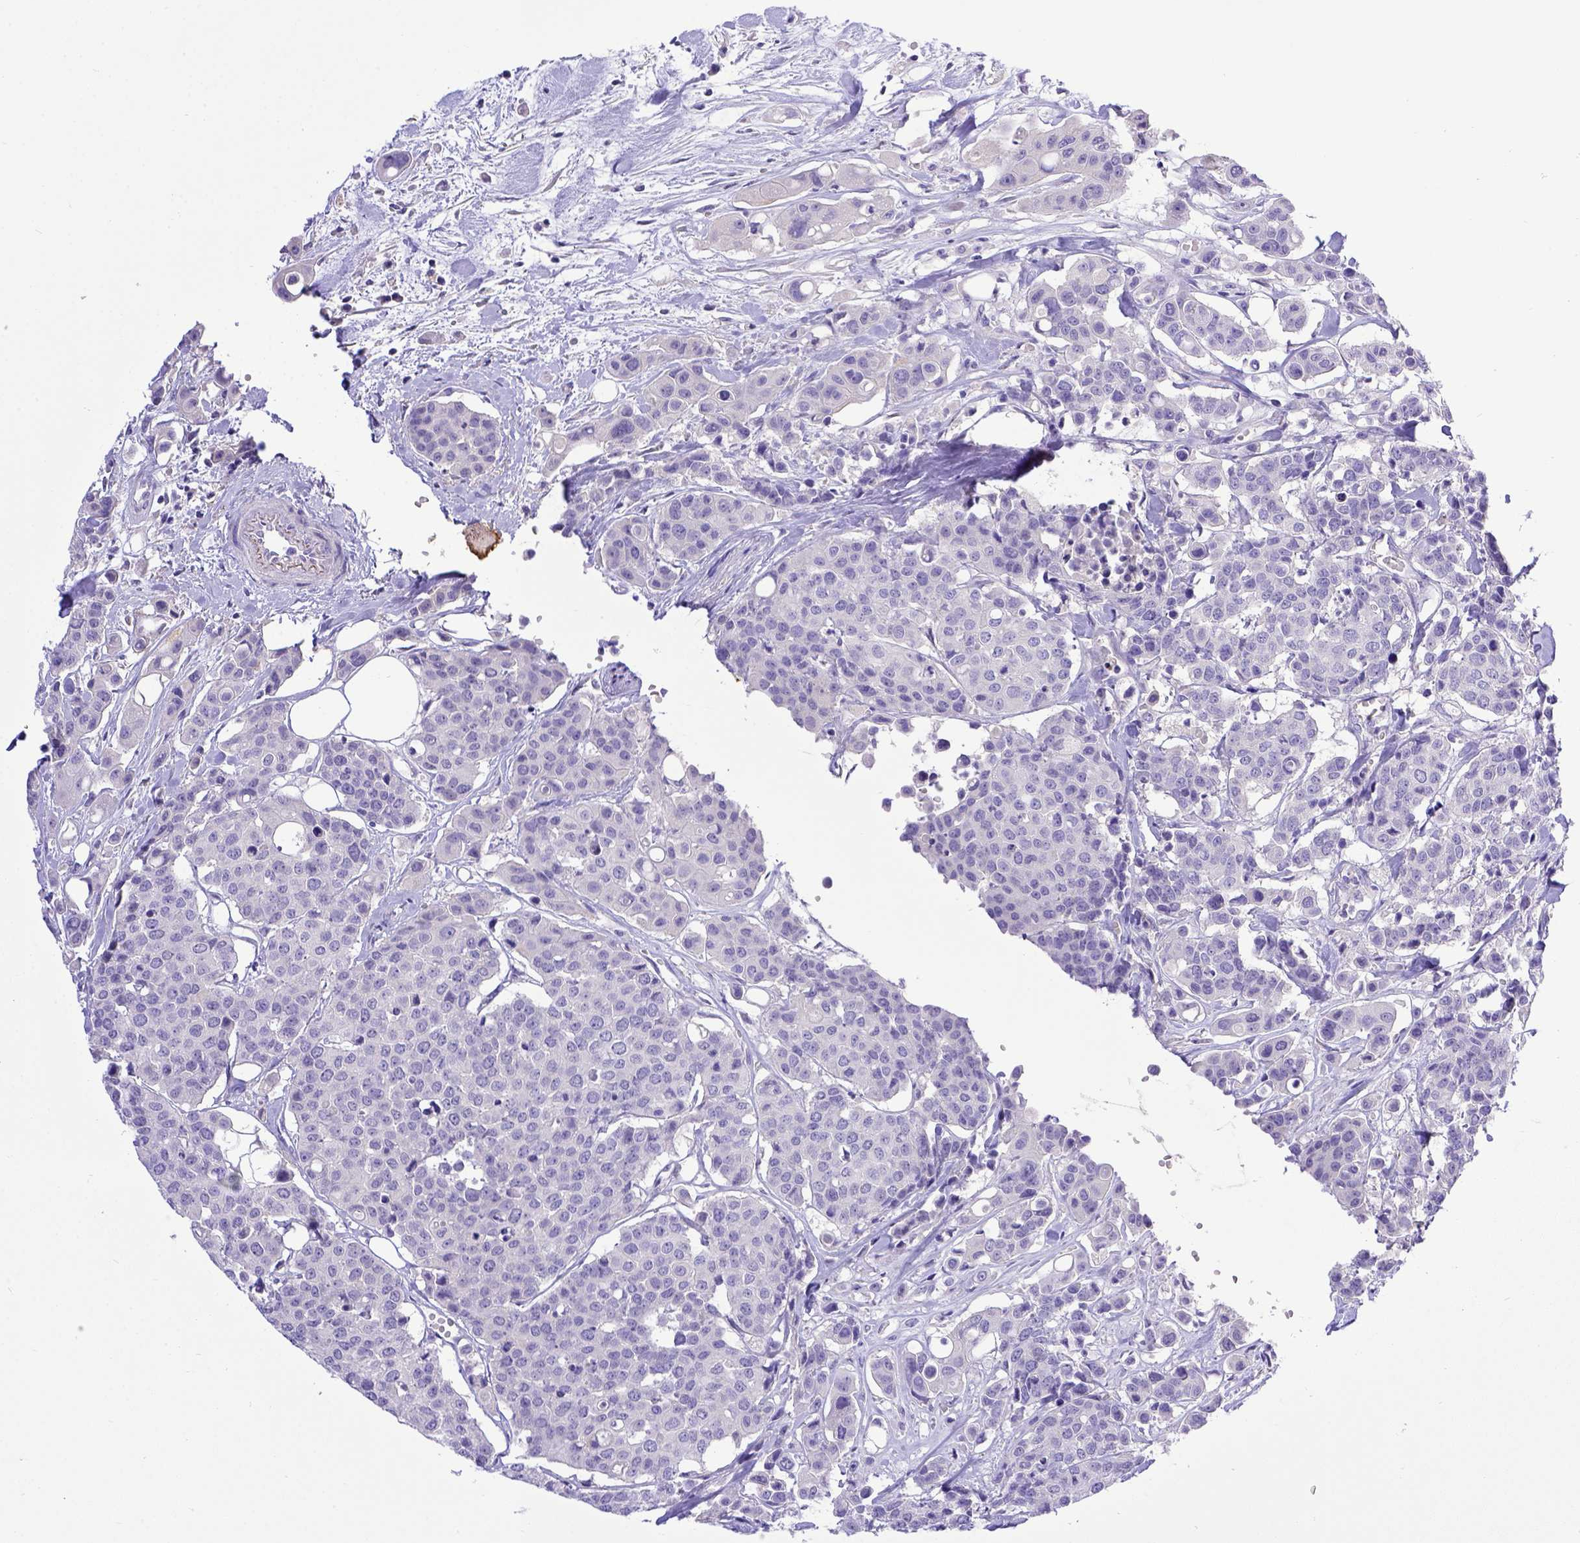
{"staining": {"intensity": "negative", "quantity": "none", "location": "none"}, "tissue": "carcinoid", "cell_type": "Tumor cells", "image_type": "cancer", "snomed": [{"axis": "morphology", "description": "Carcinoid, malignant, NOS"}, {"axis": "topography", "description": "Colon"}], "caption": "High magnification brightfield microscopy of carcinoid stained with DAB (brown) and counterstained with hematoxylin (blue): tumor cells show no significant positivity.", "gene": "BTN1A1", "patient": {"sex": "male", "age": 81}}